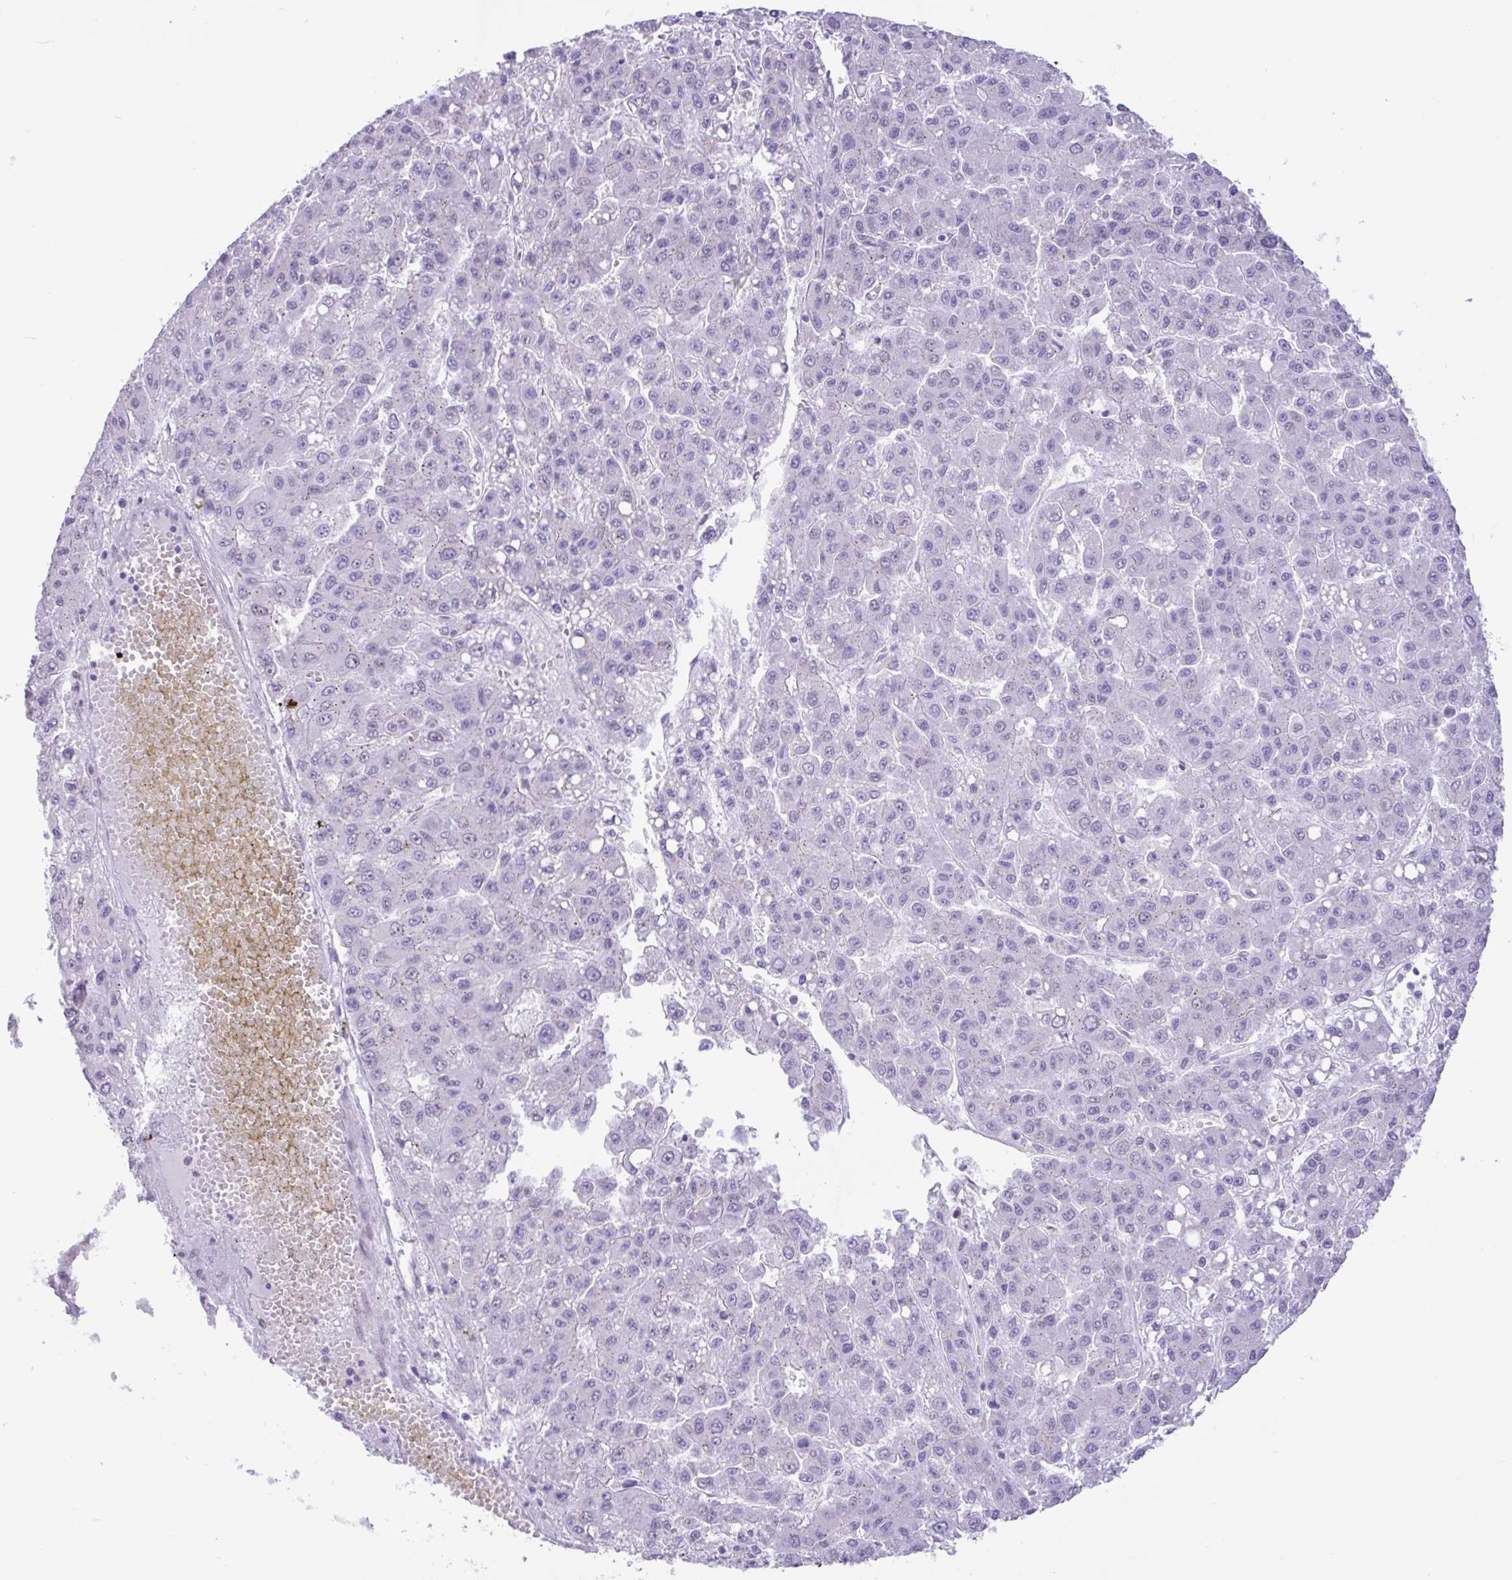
{"staining": {"intensity": "negative", "quantity": "none", "location": "none"}, "tissue": "liver cancer", "cell_type": "Tumor cells", "image_type": "cancer", "snomed": [{"axis": "morphology", "description": "Carcinoma, Hepatocellular, NOS"}, {"axis": "topography", "description": "Liver"}], "caption": "A photomicrograph of hepatocellular carcinoma (liver) stained for a protein shows no brown staining in tumor cells.", "gene": "REEP1", "patient": {"sex": "male", "age": 70}}